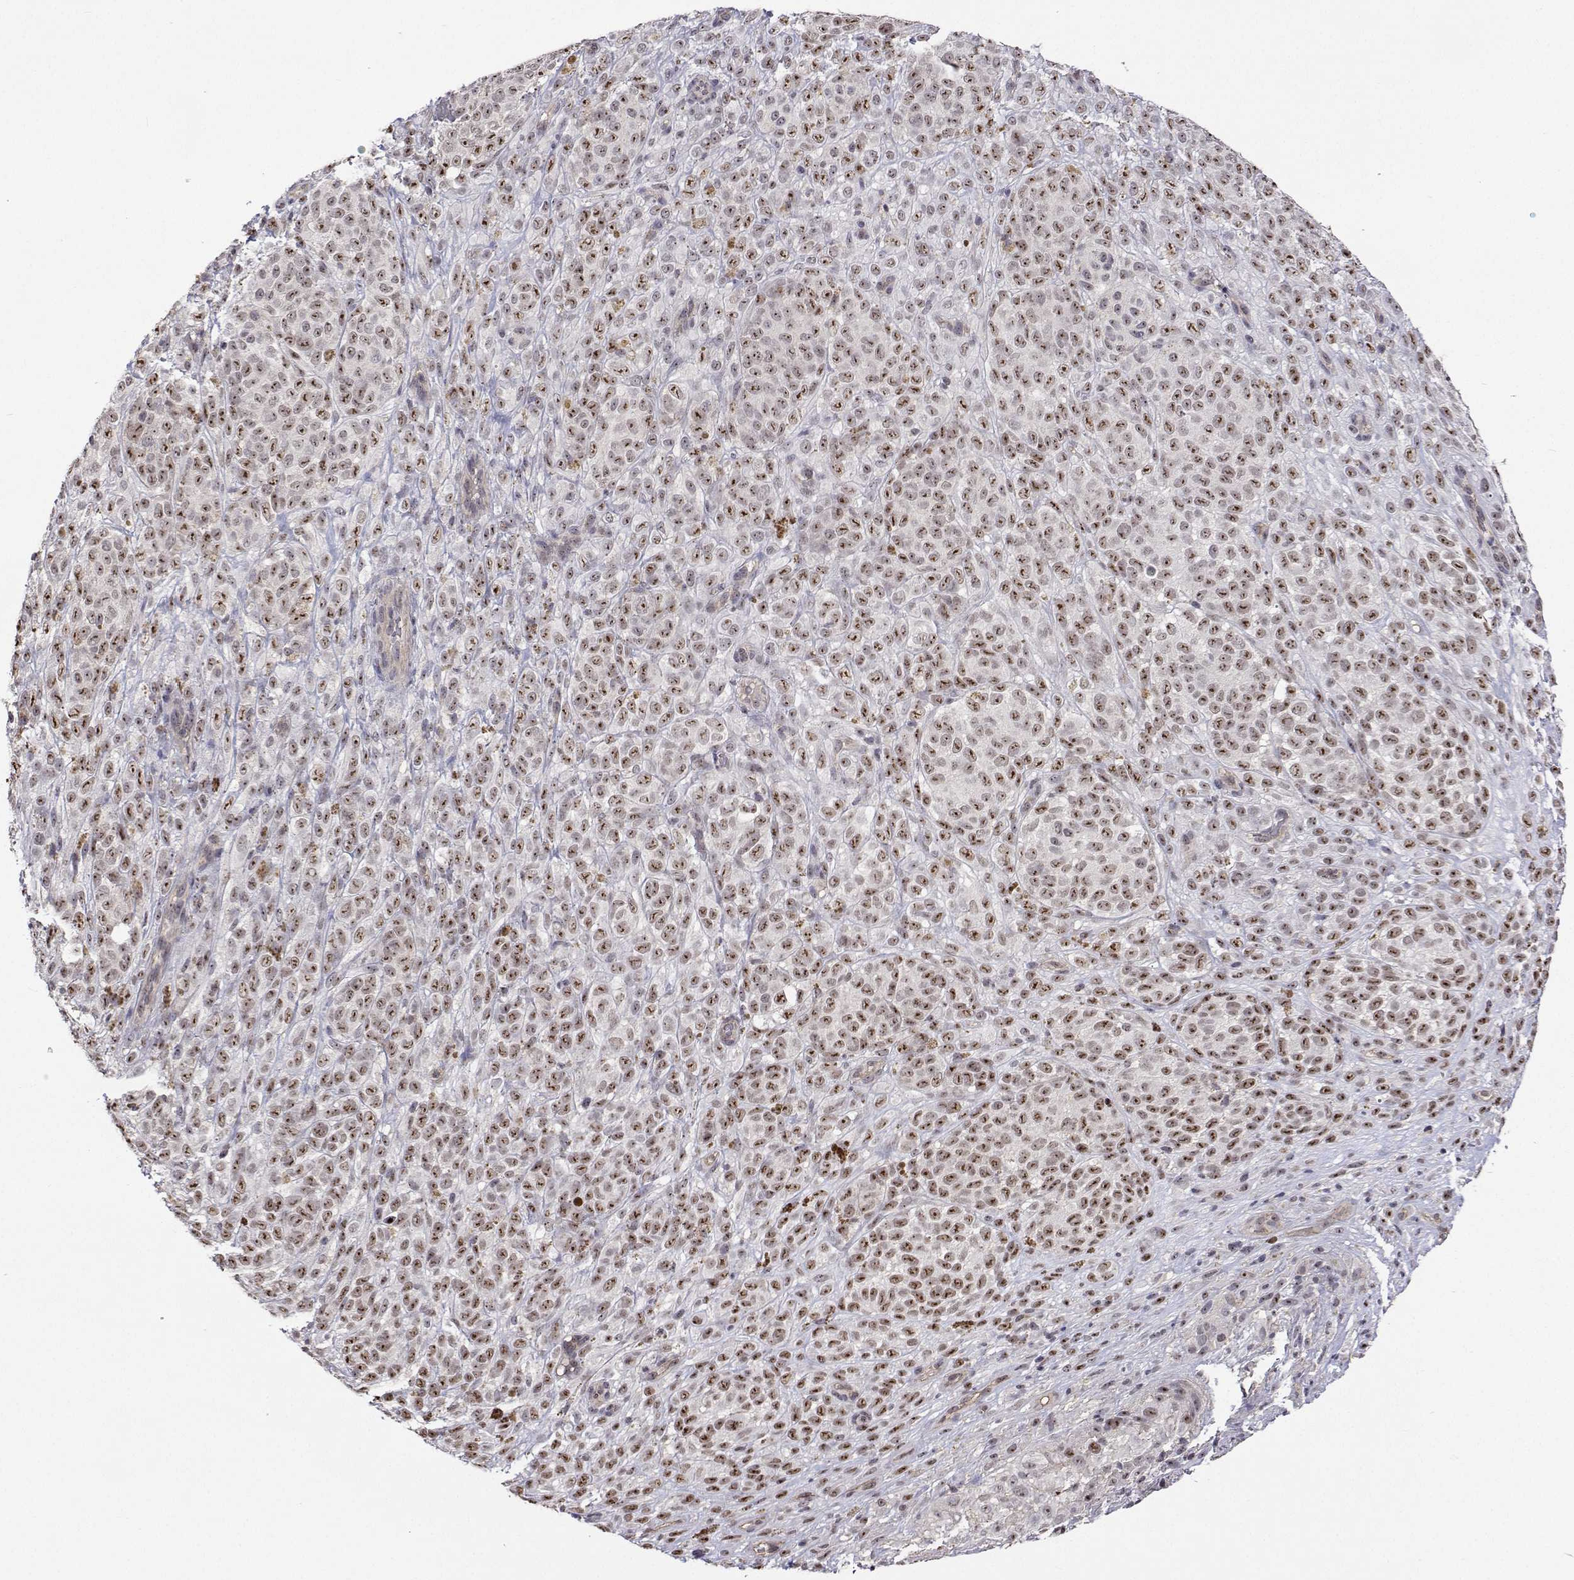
{"staining": {"intensity": "moderate", "quantity": ">75%", "location": "nuclear"}, "tissue": "melanoma", "cell_type": "Tumor cells", "image_type": "cancer", "snomed": [{"axis": "morphology", "description": "Malignant melanoma, NOS"}, {"axis": "topography", "description": "Skin"}], "caption": "Tumor cells demonstrate medium levels of moderate nuclear staining in approximately >75% of cells in human malignant melanoma.", "gene": "NHP2", "patient": {"sex": "female", "age": 86}}